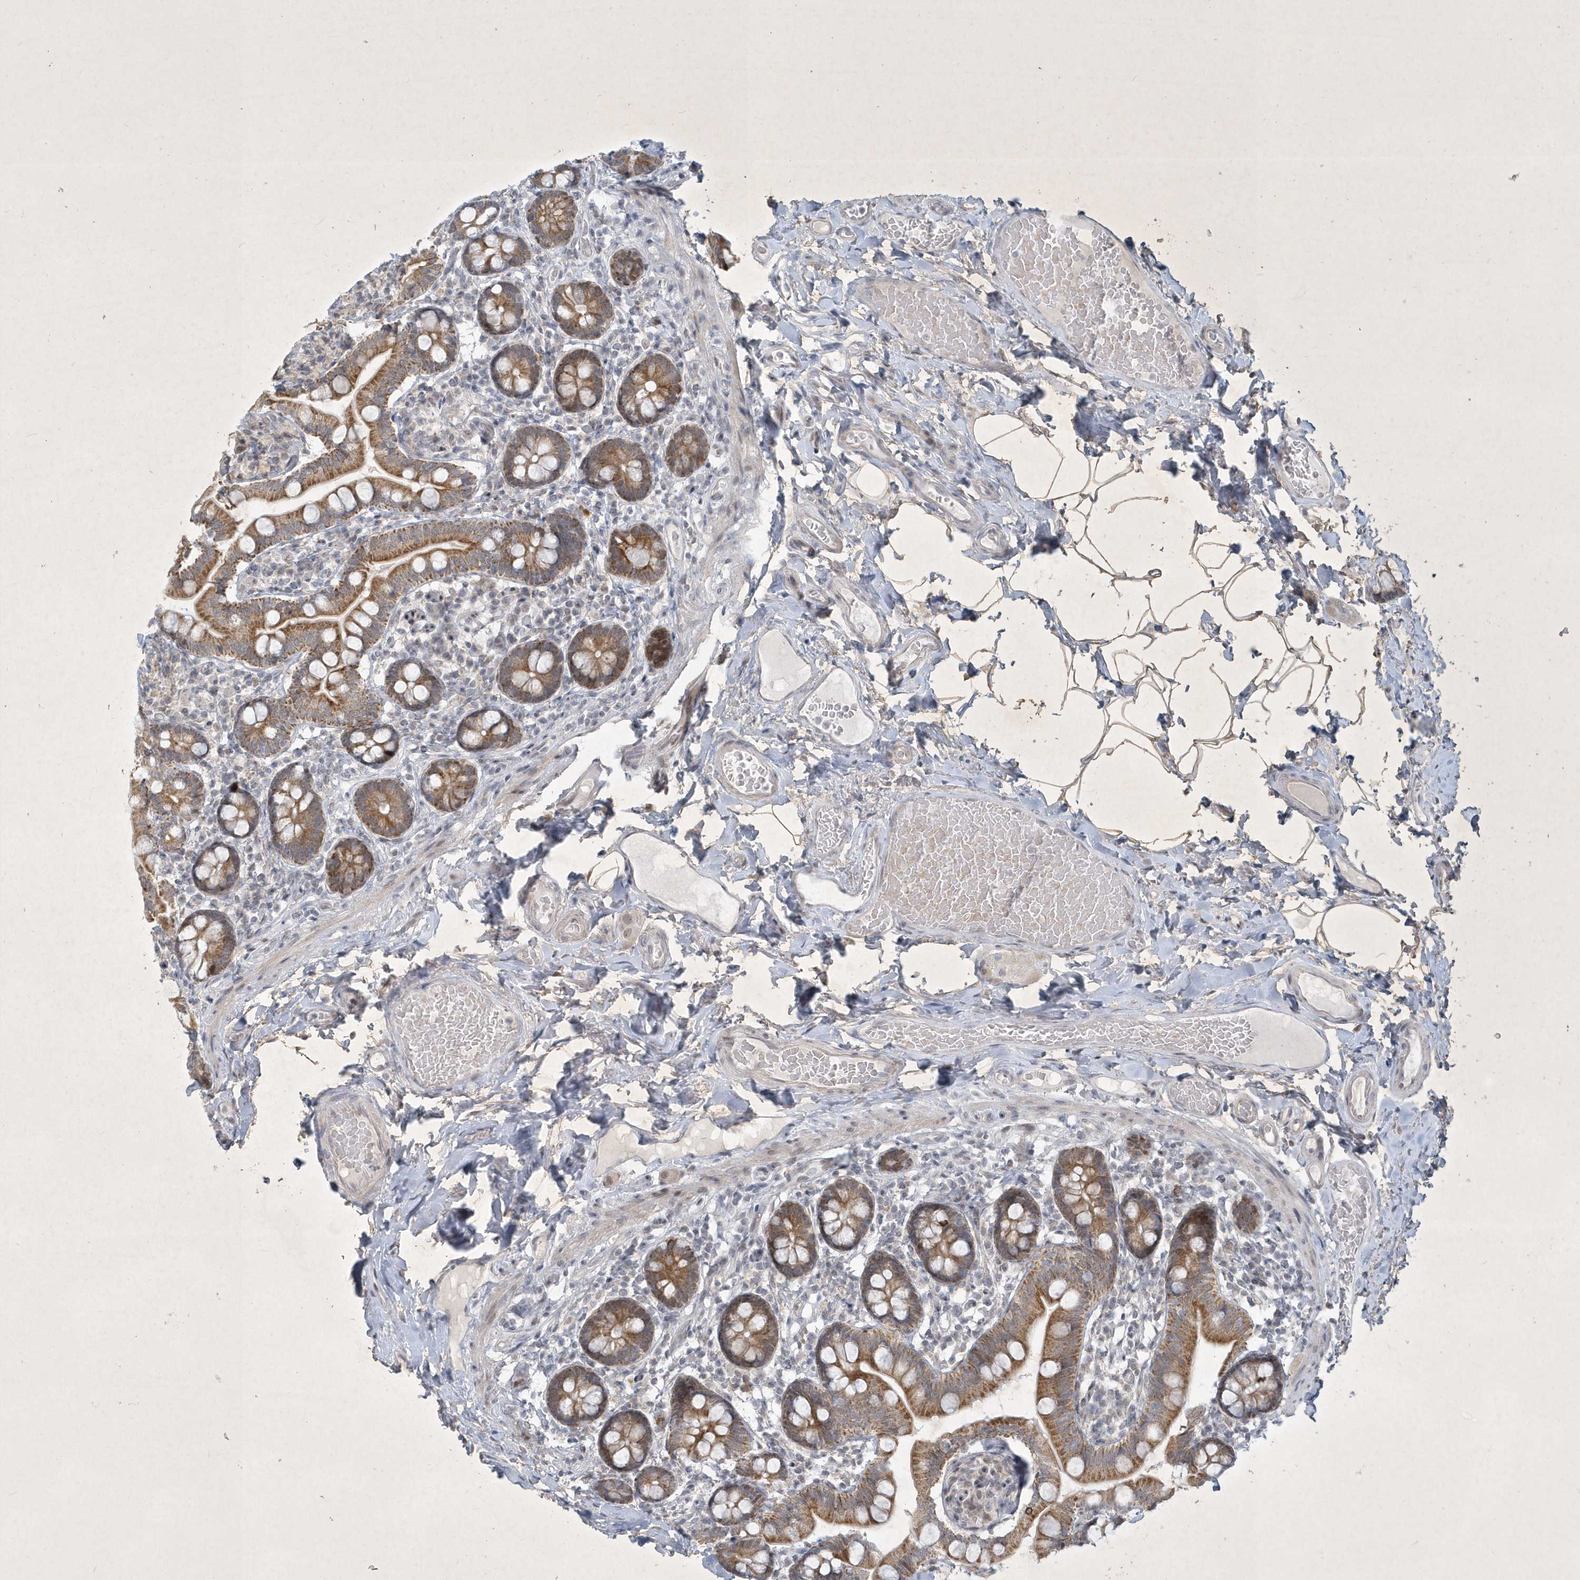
{"staining": {"intensity": "moderate", "quantity": ">75%", "location": "cytoplasmic/membranous"}, "tissue": "small intestine", "cell_type": "Glandular cells", "image_type": "normal", "snomed": [{"axis": "morphology", "description": "Normal tissue, NOS"}, {"axis": "topography", "description": "Small intestine"}], "caption": "Immunohistochemistry (IHC) image of unremarkable small intestine: small intestine stained using IHC displays medium levels of moderate protein expression localized specifically in the cytoplasmic/membranous of glandular cells, appearing as a cytoplasmic/membranous brown color.", "gene": "ZBTB9", "patient": {"sex": "female", "age": 64}}